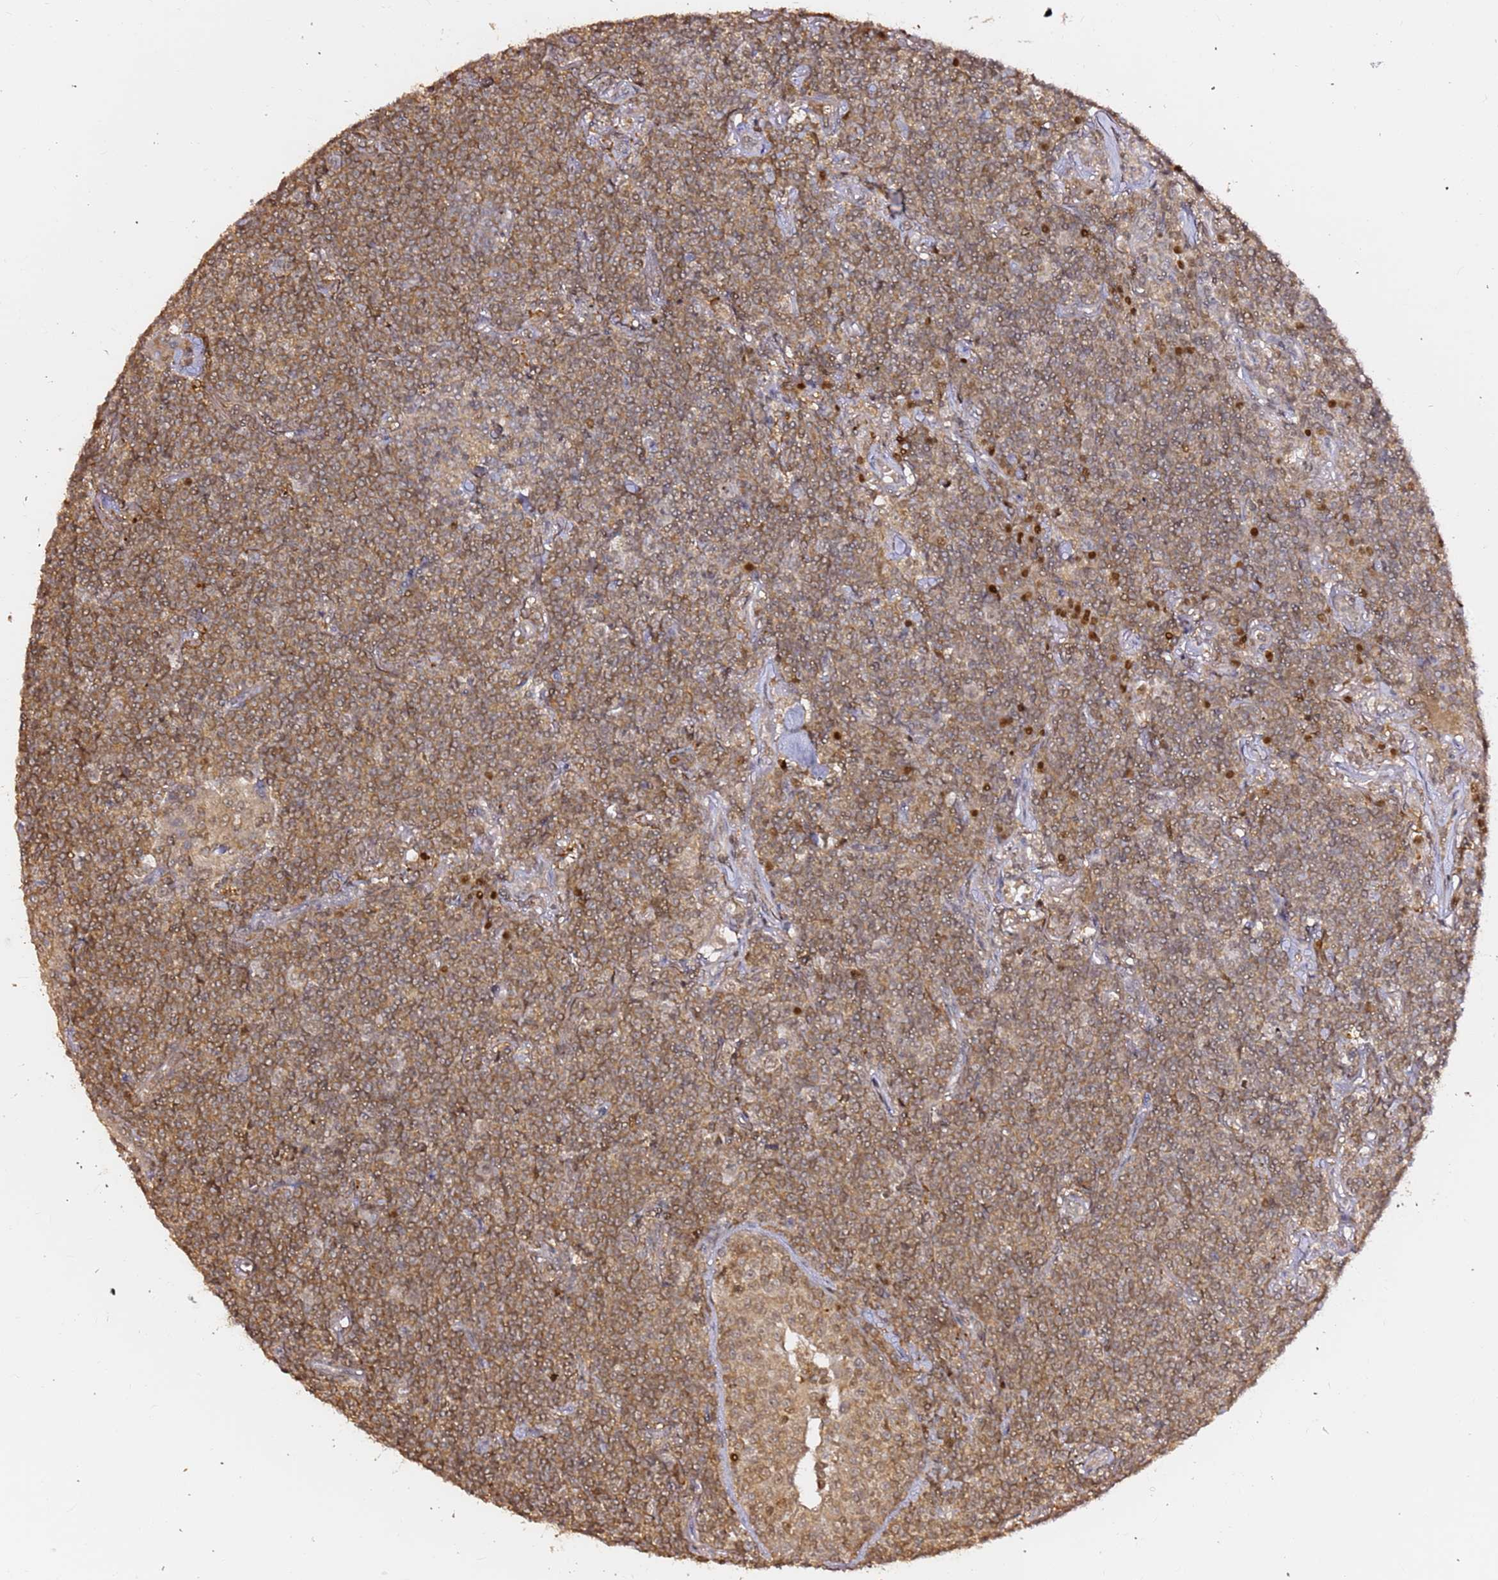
{"staining": {"intensity": "moderate", "quantity": ">75%", "location": "cytoplasmic/membranous"}, "tissue": "lymphoma", "cell_type": "Tumor cells", "image_type": "cancer", "snomed": [{"axis": "morphology", "description": "Malignant lymphoma, non-Hodgkin's type, Low grade"}, {"axis": "topography", "description": "Lung"}], "caption": "The immunohistochemical stain shows moderate cytoplasmic/membranous positivity in tumor cells of lymphoma tissue. Using DAB (3,3'-diaminobenzidine) (brown) and hematoxylin (blue) stains, captured at high magnification using brightfield microscopy.", "gene": "OR5V1", "patient": {"sex": "female", "age": 71}}